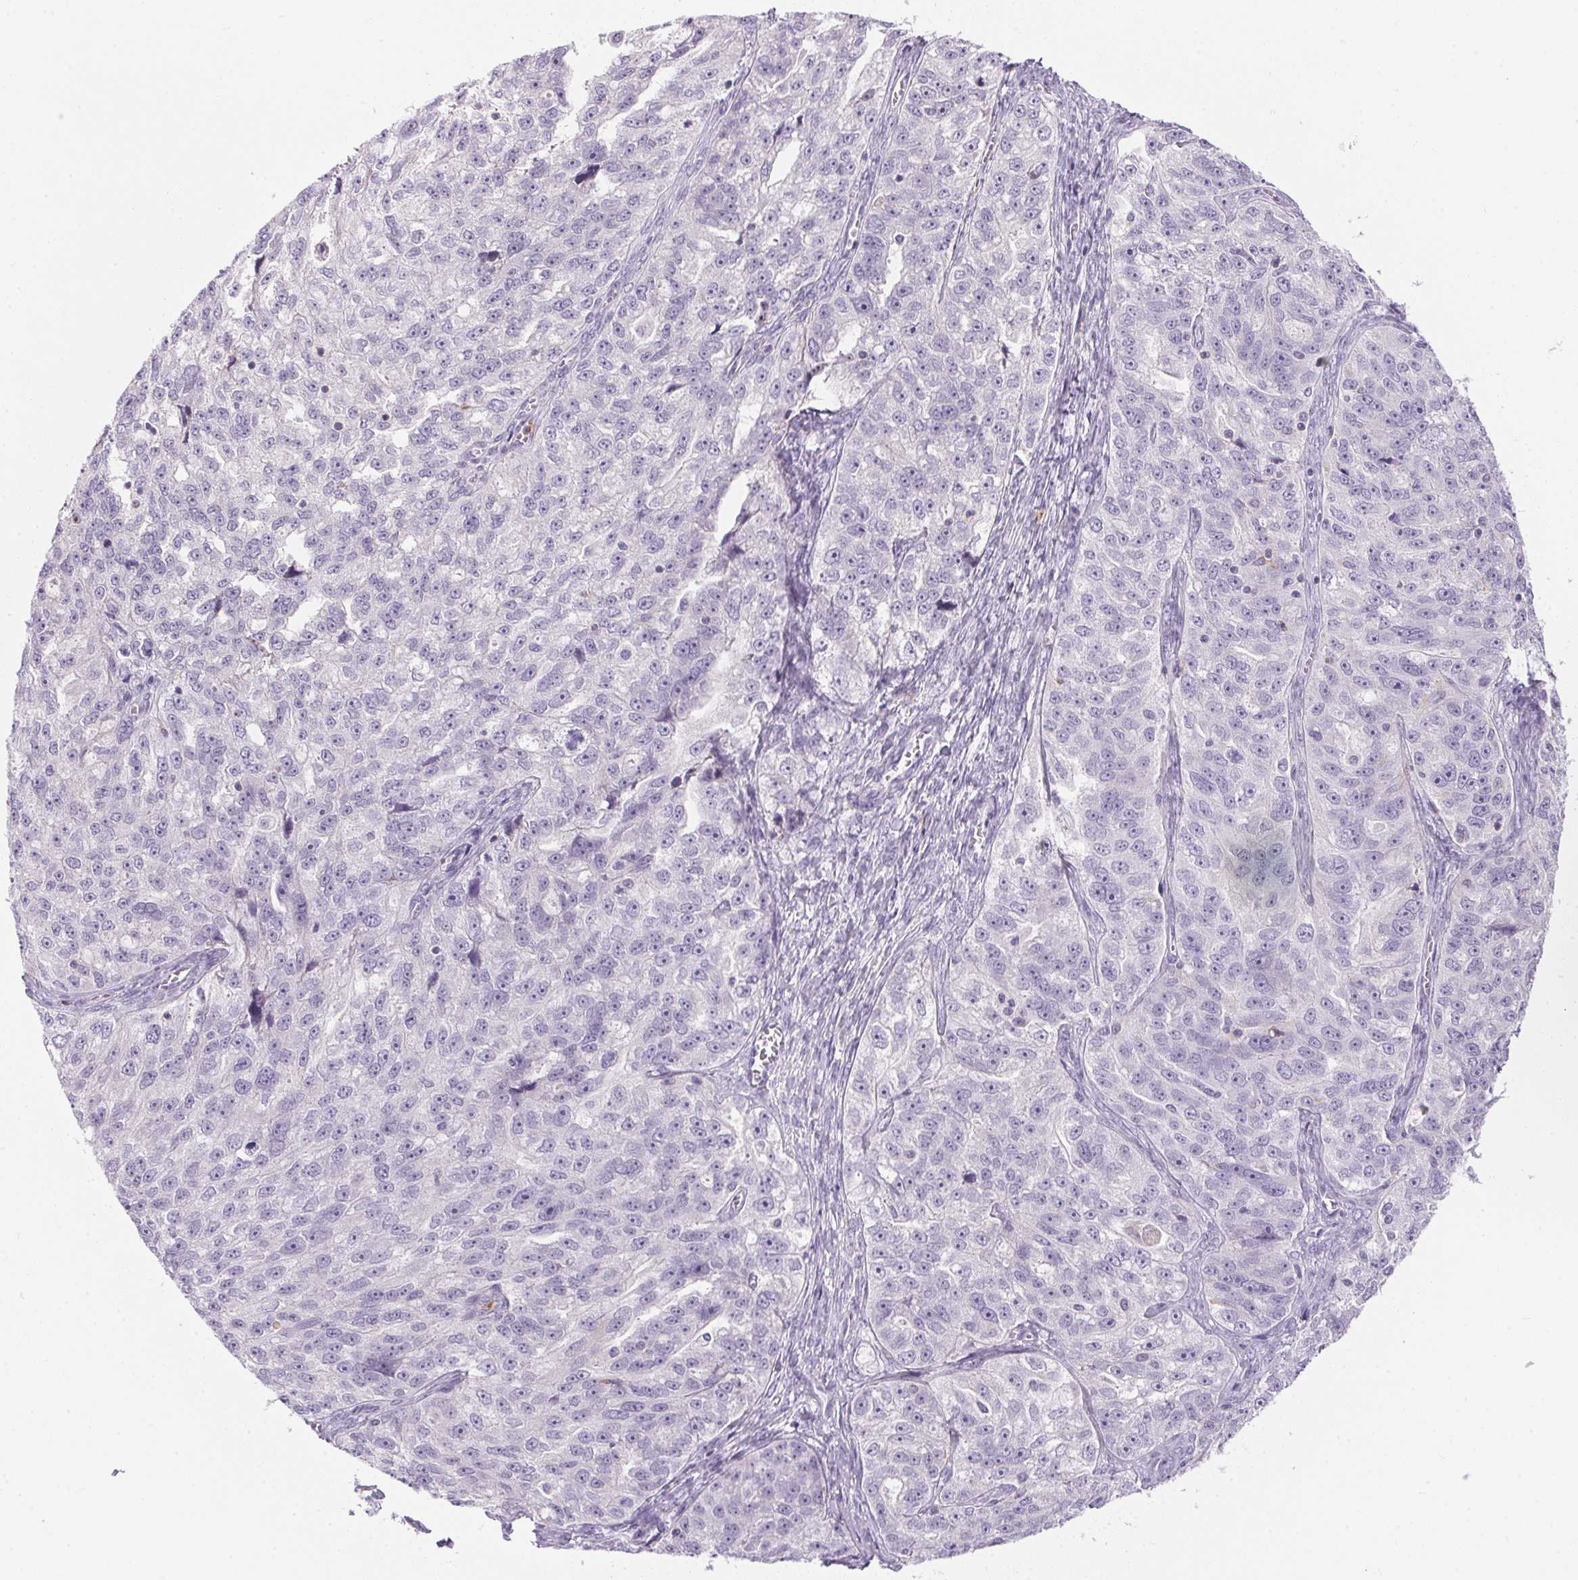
{"staining": {"intensity": "negative", "quantity": "none", "location": "none"}, "tissue": "ovarian cancer", "cell_type": "Tumor cells", "image_type": "cancer", "snomed": [{"axis": "morphology", "description": "Cystadenocarcinoma, serous, NOS"}, {"axis": "topography", "description": "Ovary"}], "caption": "IHC image of human ovarian cancer stained for a protein (brown), which exhibits no expression in tumor cells. (Brightfield microscopy of DAB immunohistochemistry (IHC) at high magnification).", "gene": "ECPAS", "patient": {"sex": "female", "age": 51}}